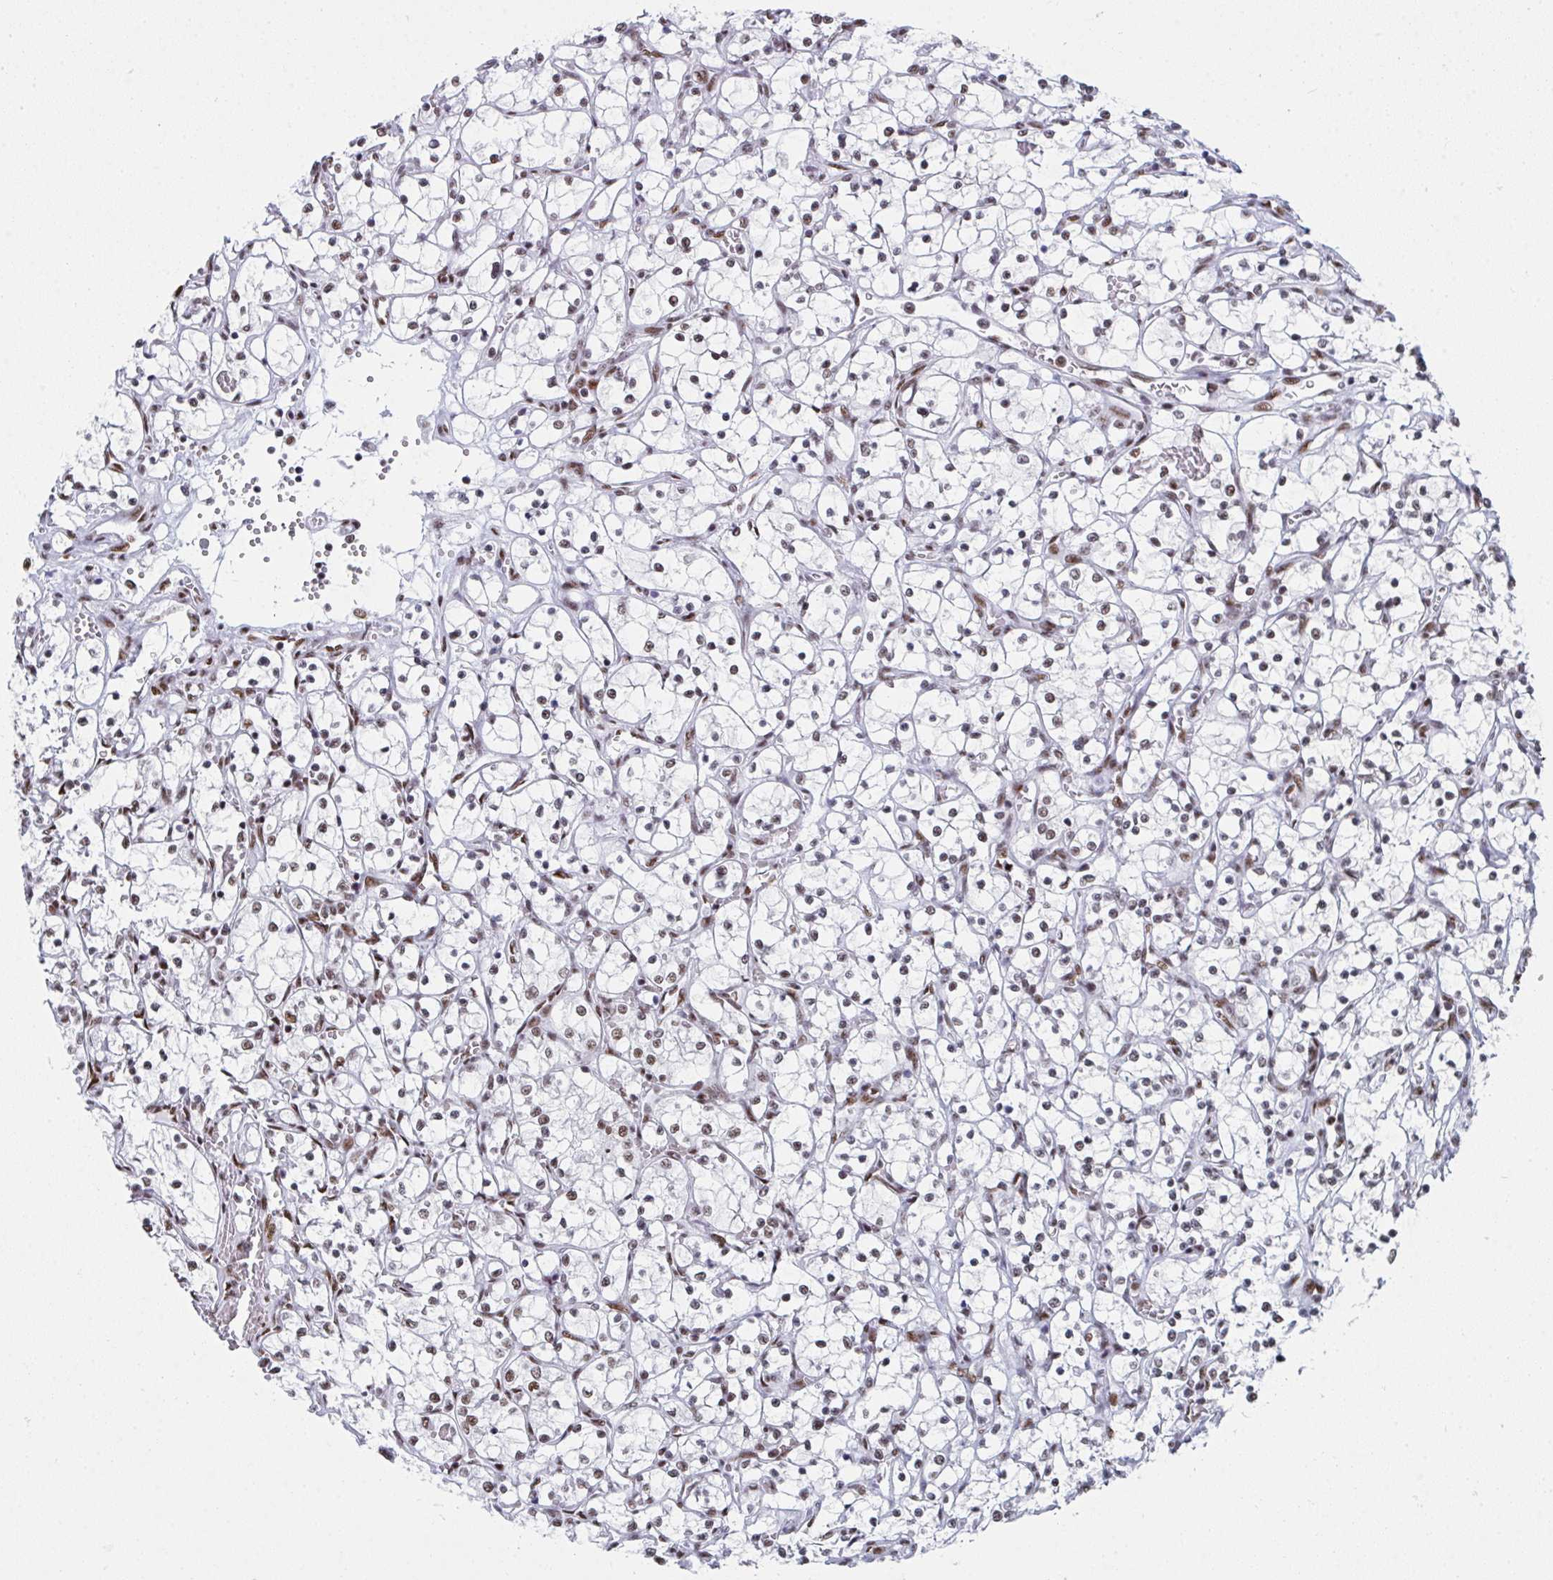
{"staining": {"intensity": "weak", "quantity": "25%-75%", "location": "nuclear"}, "tissue": "renal cancer", "cell_type": "Tumor cells", "image_type": "cancer", "snomed": [{"axis": "morphology", "description": "Adenocarcinoma, NOS"}, {"axis": "topography", "description": "Kidney"}], "caption": "Immunohistochemical staining of adenocarcinoma (renal) demonstrates weak nuclear protein expression in approximately 25%-75% of tumor cells.", "gene": "SNRNP70", "patient": {"sex": "female", "age": 69}}